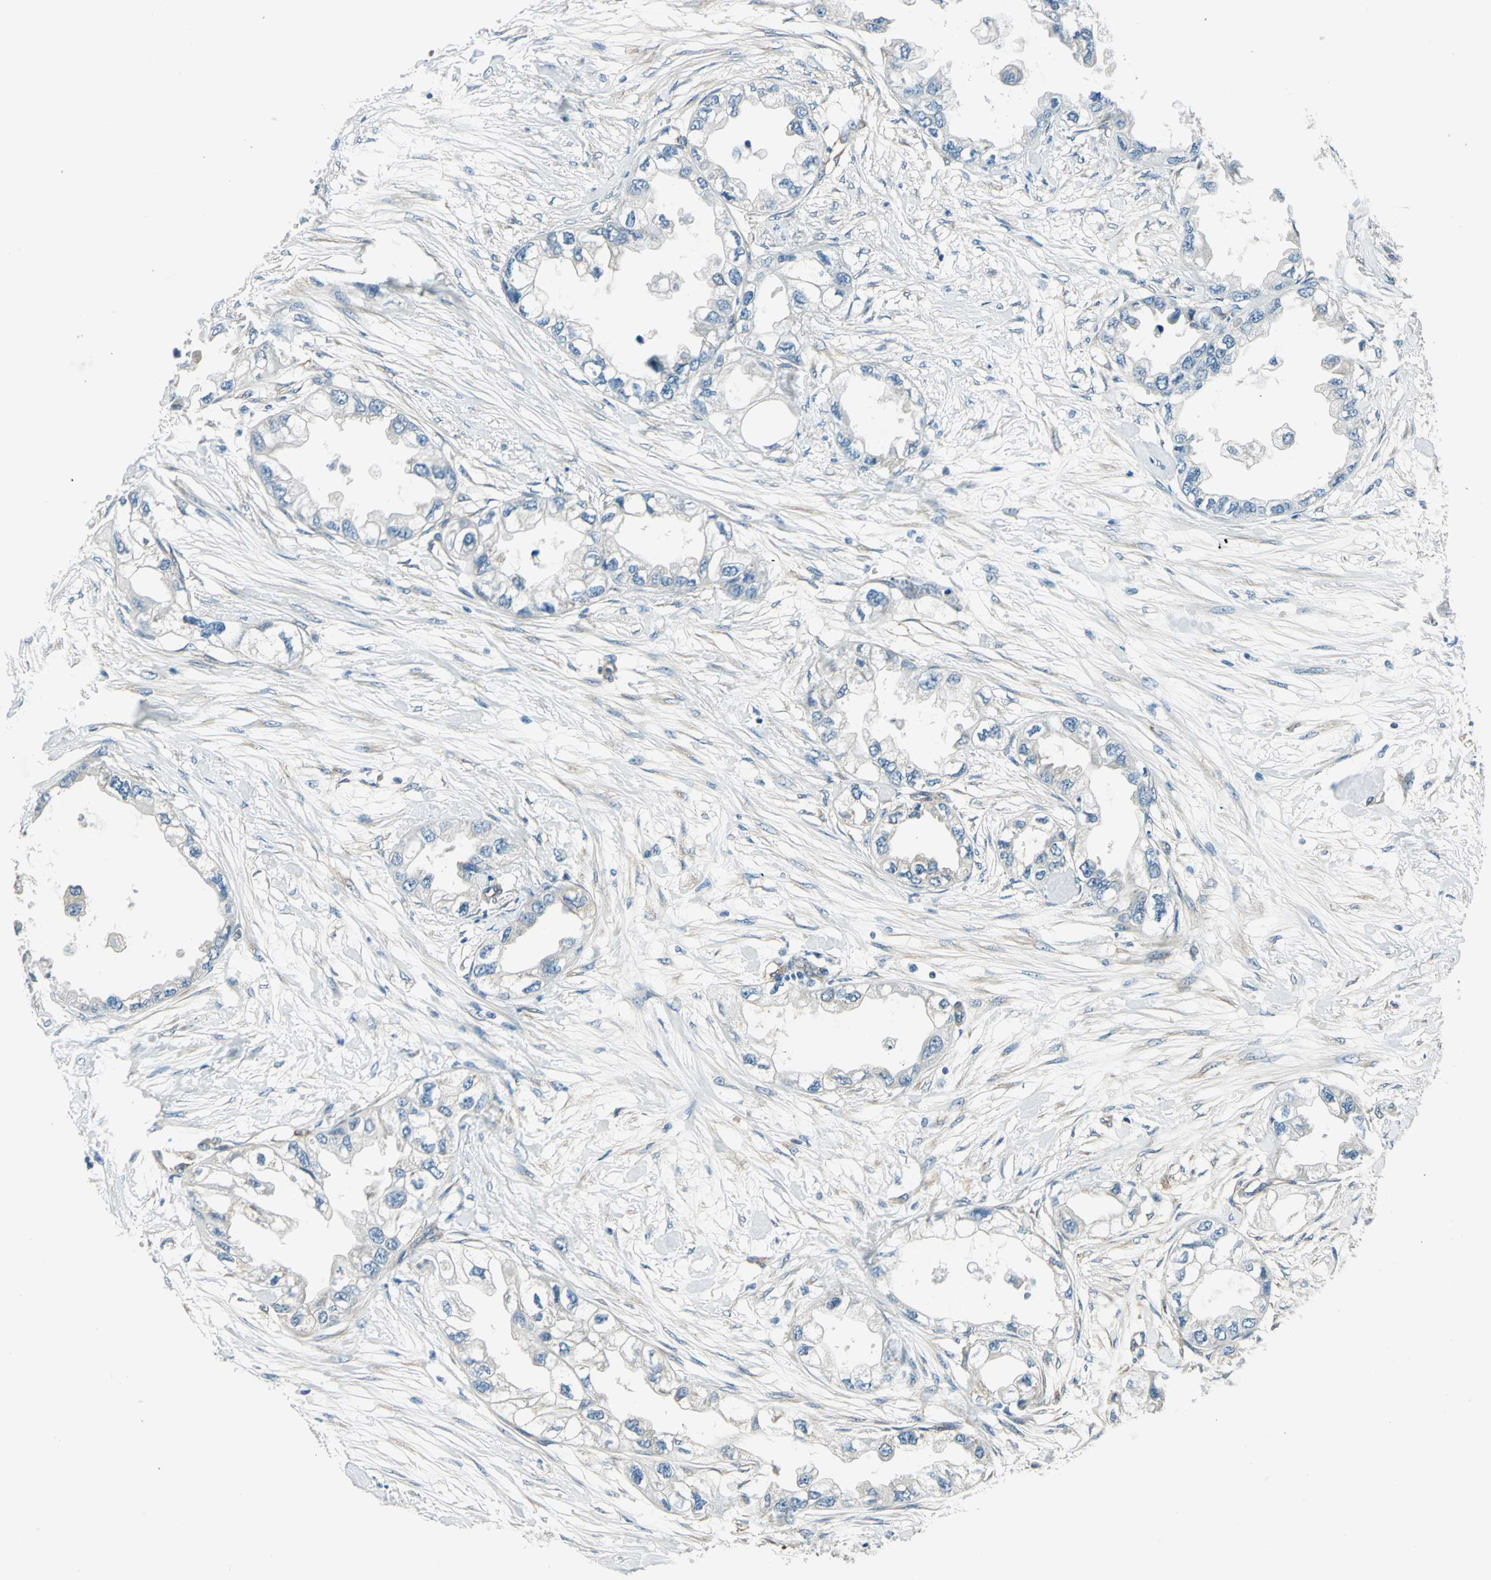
{"staining": {"intensity": "negative", "quantity": "none", "location": "none"}, "tissue": "endometrial cancer", "cell_type": "Tumor cells", "image_type": "cancer", "snomed": [{"axis": "morphology", "description": "Adenocarcinoma, NOS"}, {"axis": "topography", "description": "Endometrium"}], "caption": "Tumor cells show no significant staining in adenocarcinoma (endometrial).", "gene": "CDC42EP1", "patient": {"sex": "female", "age": 67}}